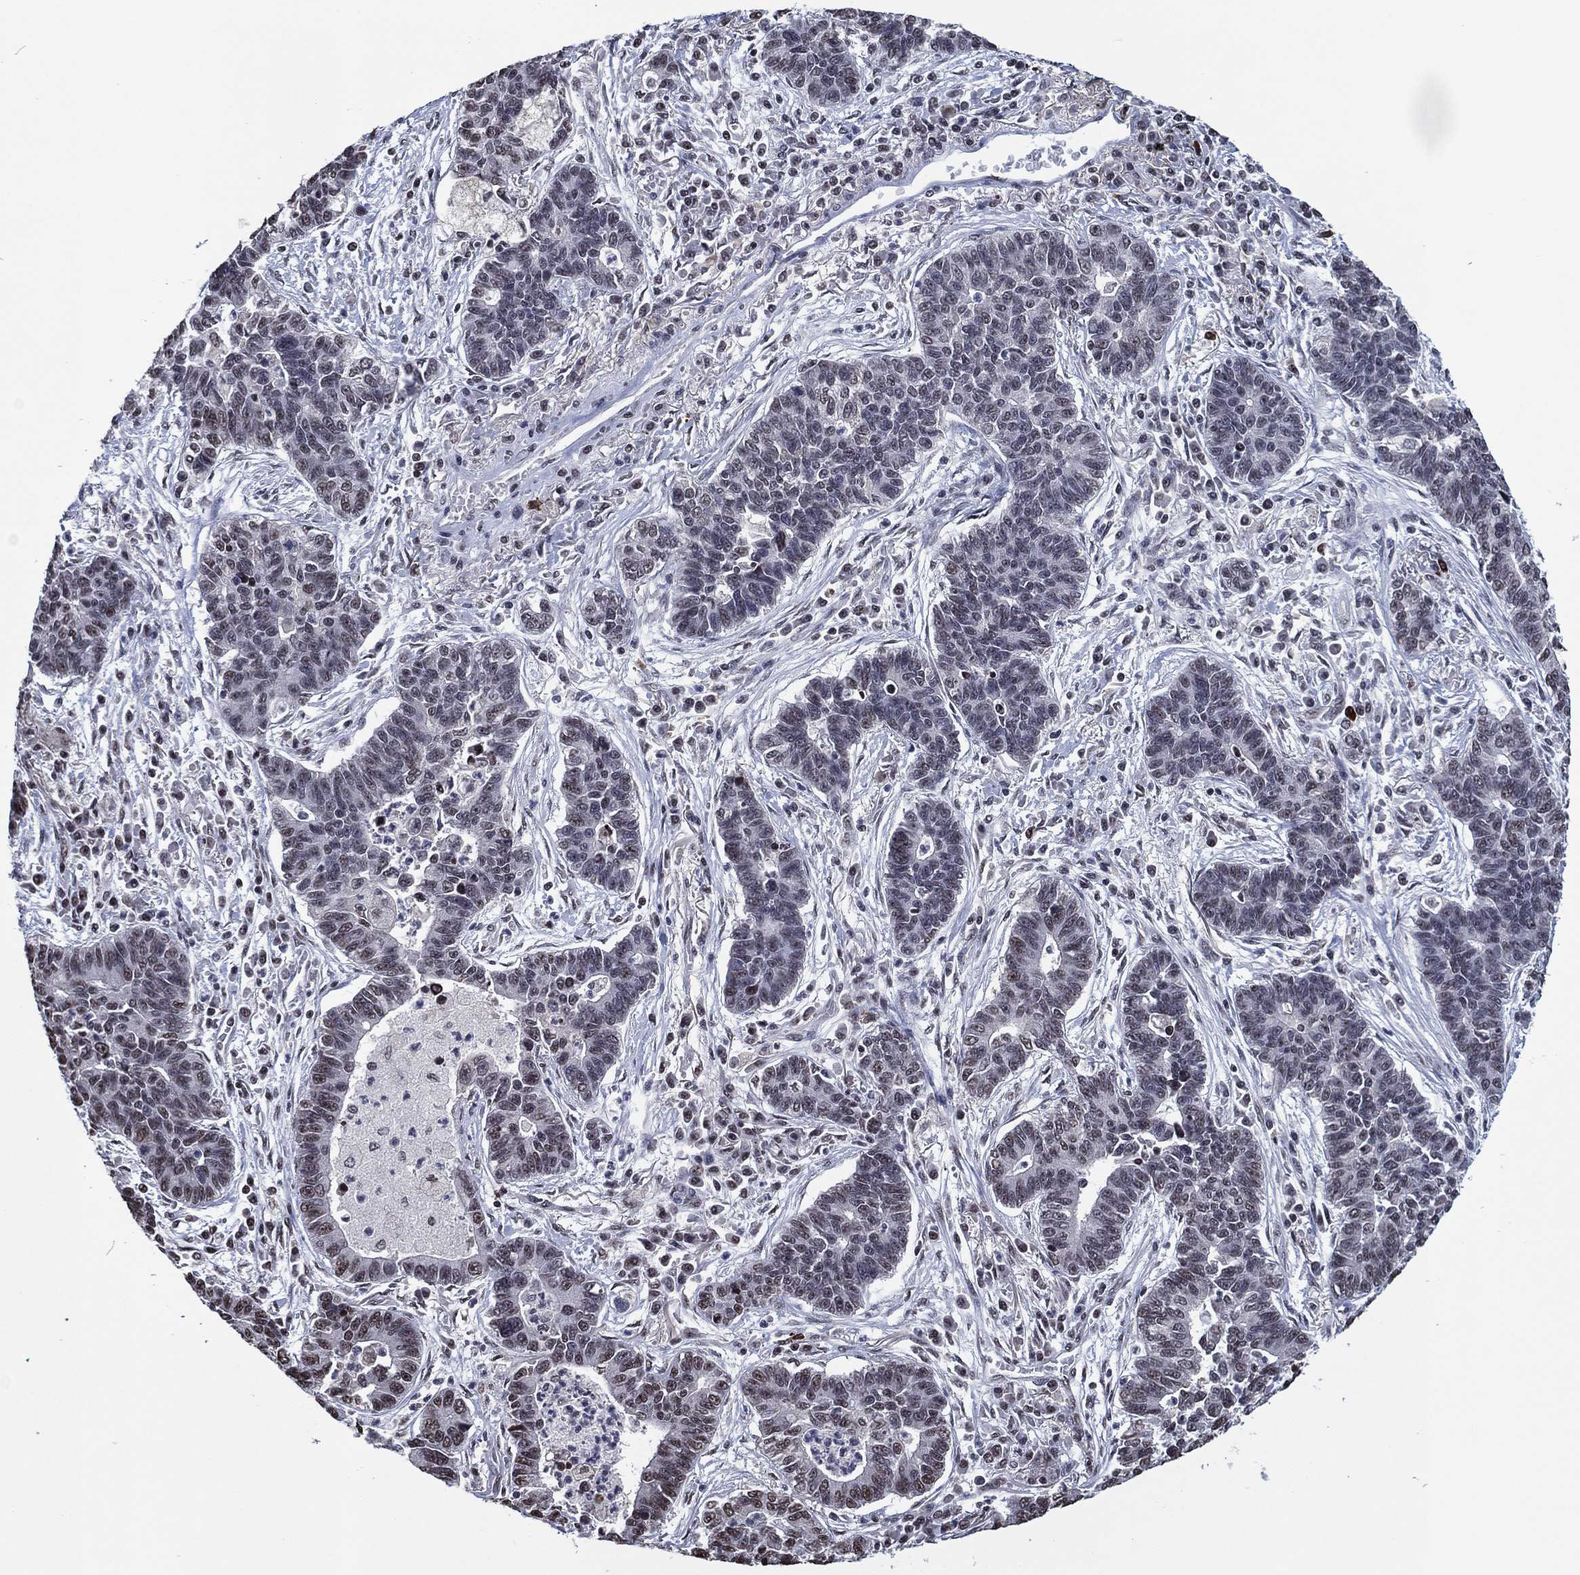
{"staining": {"intensity": "moderate", "quantity": "<25%", "location": "nuclear"}, "tissue": "lung cancer", "cell_type": "Tumor cells", "image_type": "cancer", "snomed": [{"axis": "morphology", "description": "Adenocarcinoma, NOS"}, {"axis": "topography", "description": "Lung"}], "caption": "High-magnification brightfield microscopy of adenocarcinoma (lung) stained with DAB (3,3'-diaminobenzidine) (brown) and counterstained with hematoxylin (blue). tumor cells exhibit moderate nuclear staining is seen in about<25% of cells.", "gene": "ZBTB42", "patient": {"sex": "female", "age": 57}}